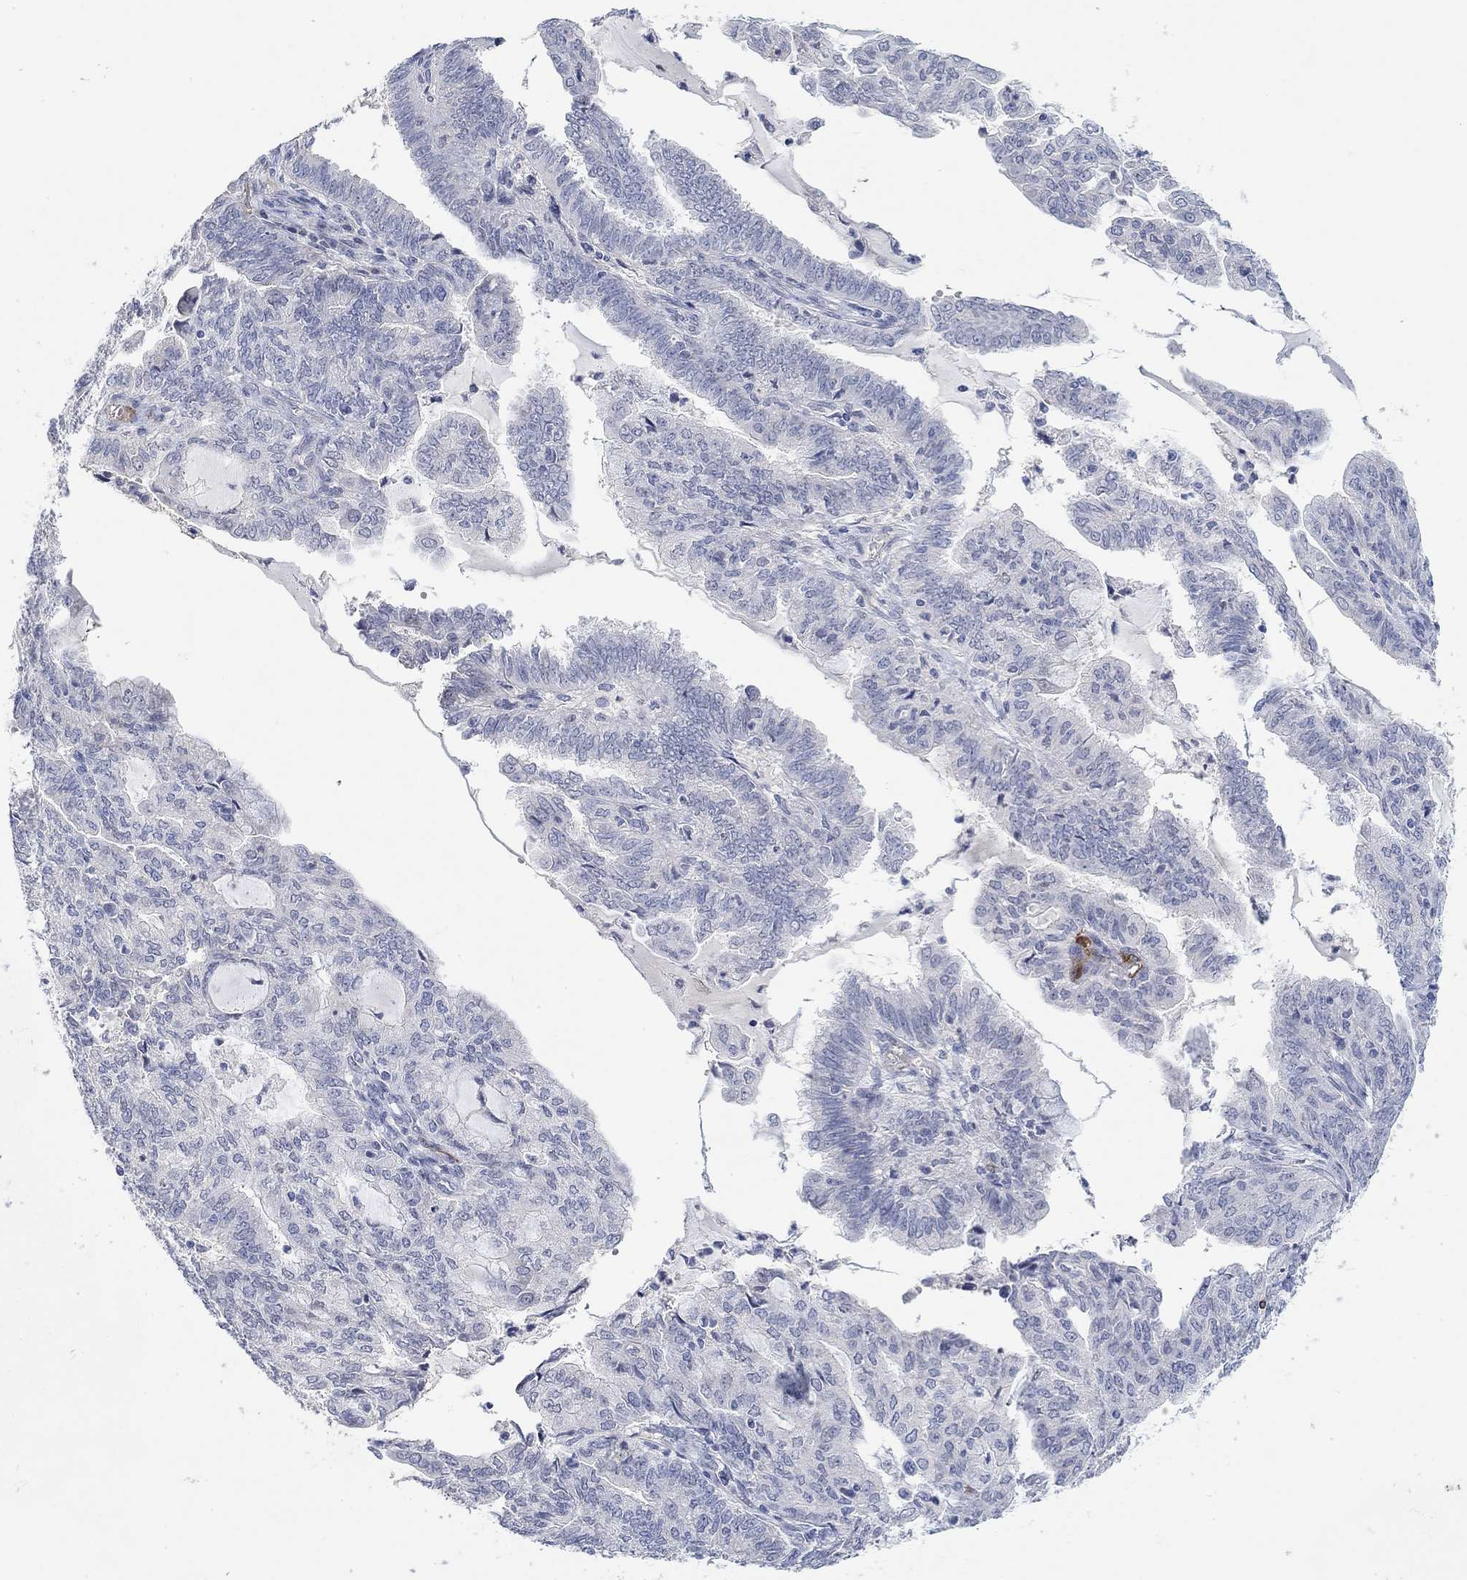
{"staining": {"intensity": "negative", "quantity": "none", "location": "none"}, "tissue": "endometrial cancer", "cell_type": "Tumor cells", "image_type": "cancer", "snomed": [{"axis": "morphology", "description": "Adenocarcinoma, NOS"}, {"axis": "topography", "description": "Endometrium"}], "caption": "The photomicrograph demonstrates no staining of tumor cells in adenocarcinoma (endometrial).", "gene": "VAT1L", "patient": {"sex": "female", "age": 82}}